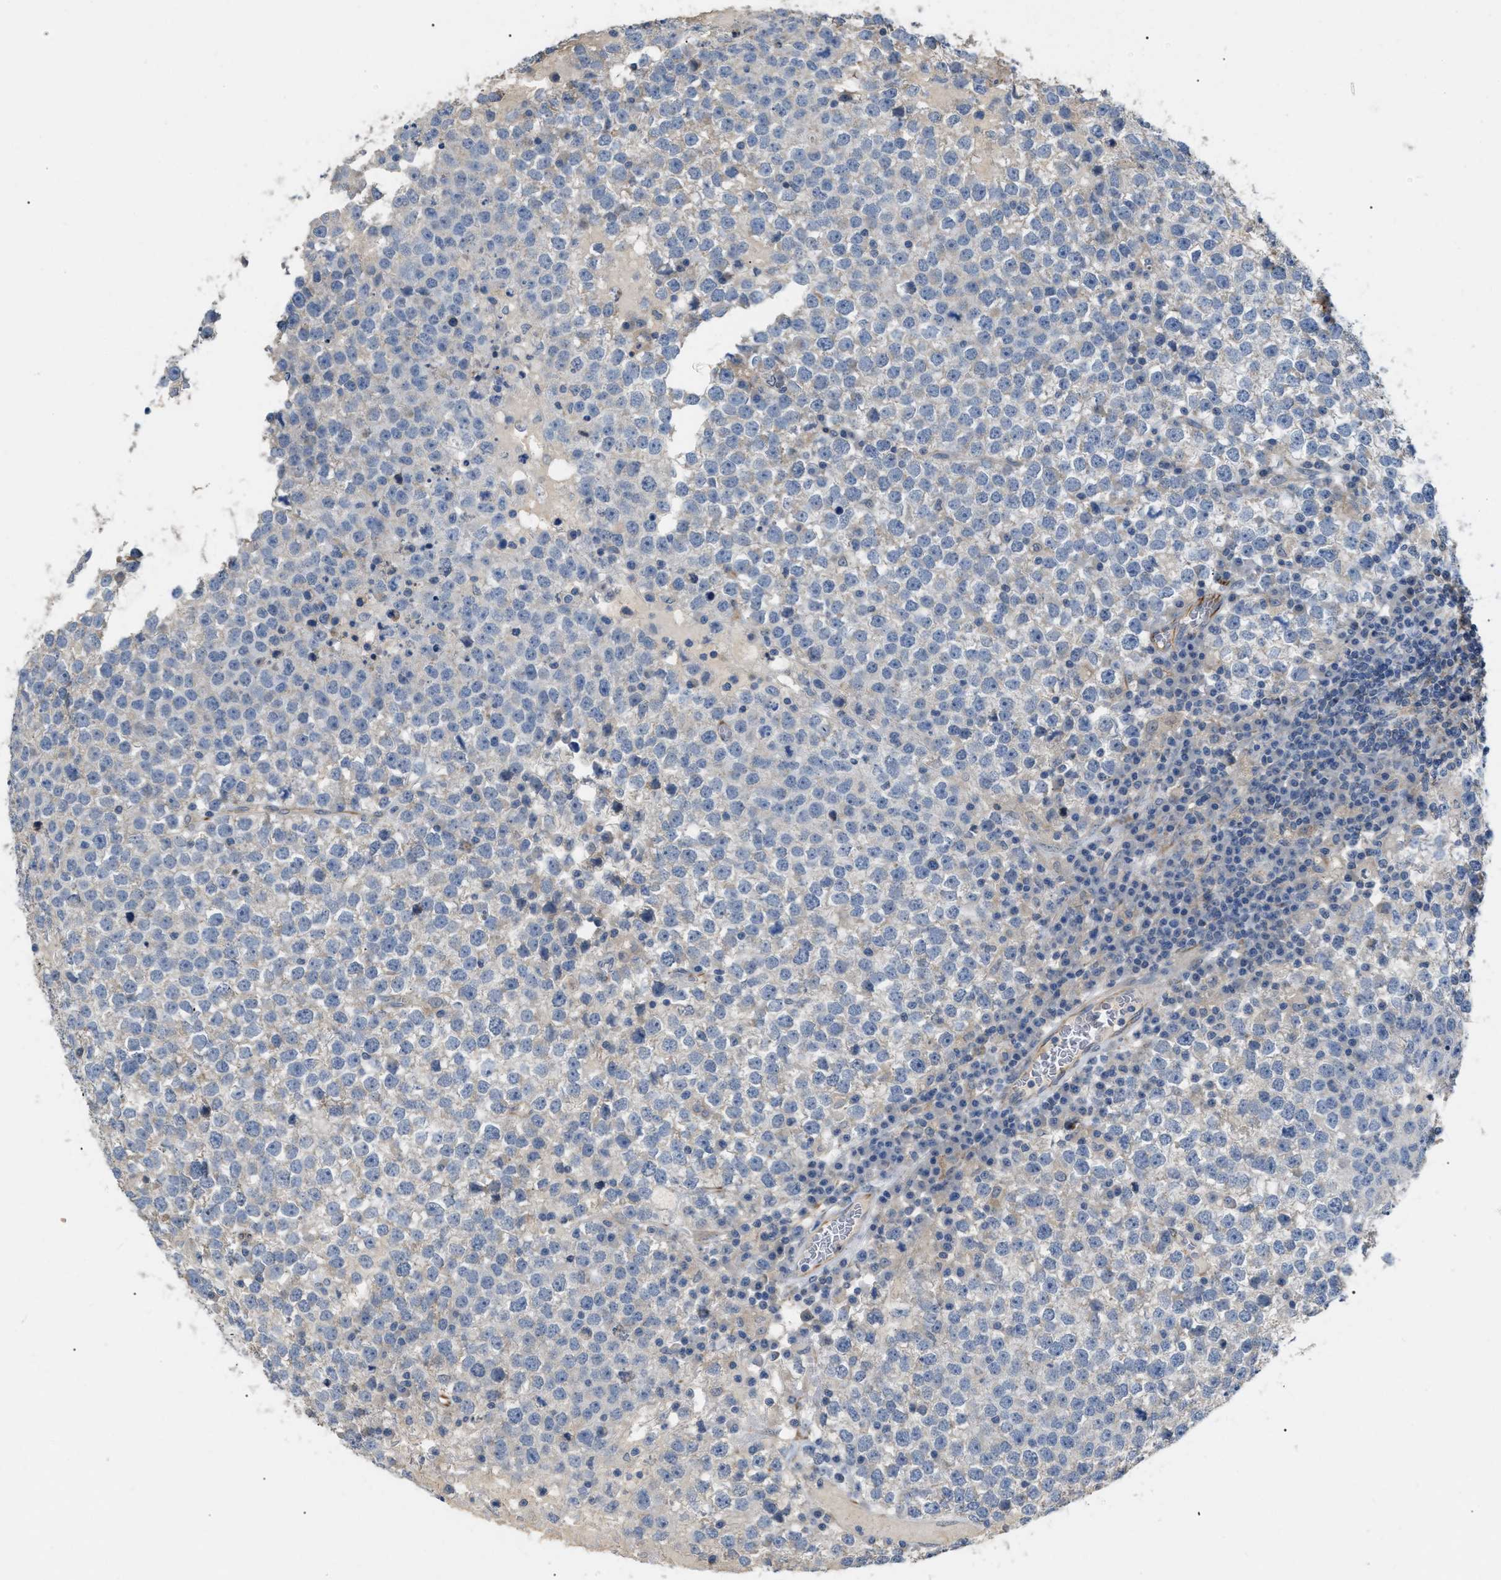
{"staining": {"intensity": "negative", "quantity": "none", "location": "none"}, "tissue": "testis cancer", "cell_type": "Tumor cells", "image_type": "cancer", "snomed": [{"axis": "morphology", "description": "Seminoma, NOS"}, {"axis": "topography", "description": "Testis"}], "caption": "Testis seminoma was stained to show a protein in brown. There is no significant staining in tumor cells. (DAB immunohistochemistry (IHC), high magnification).", "gene": "DHX58", "patient": {"sex": "male", "age": 65}}